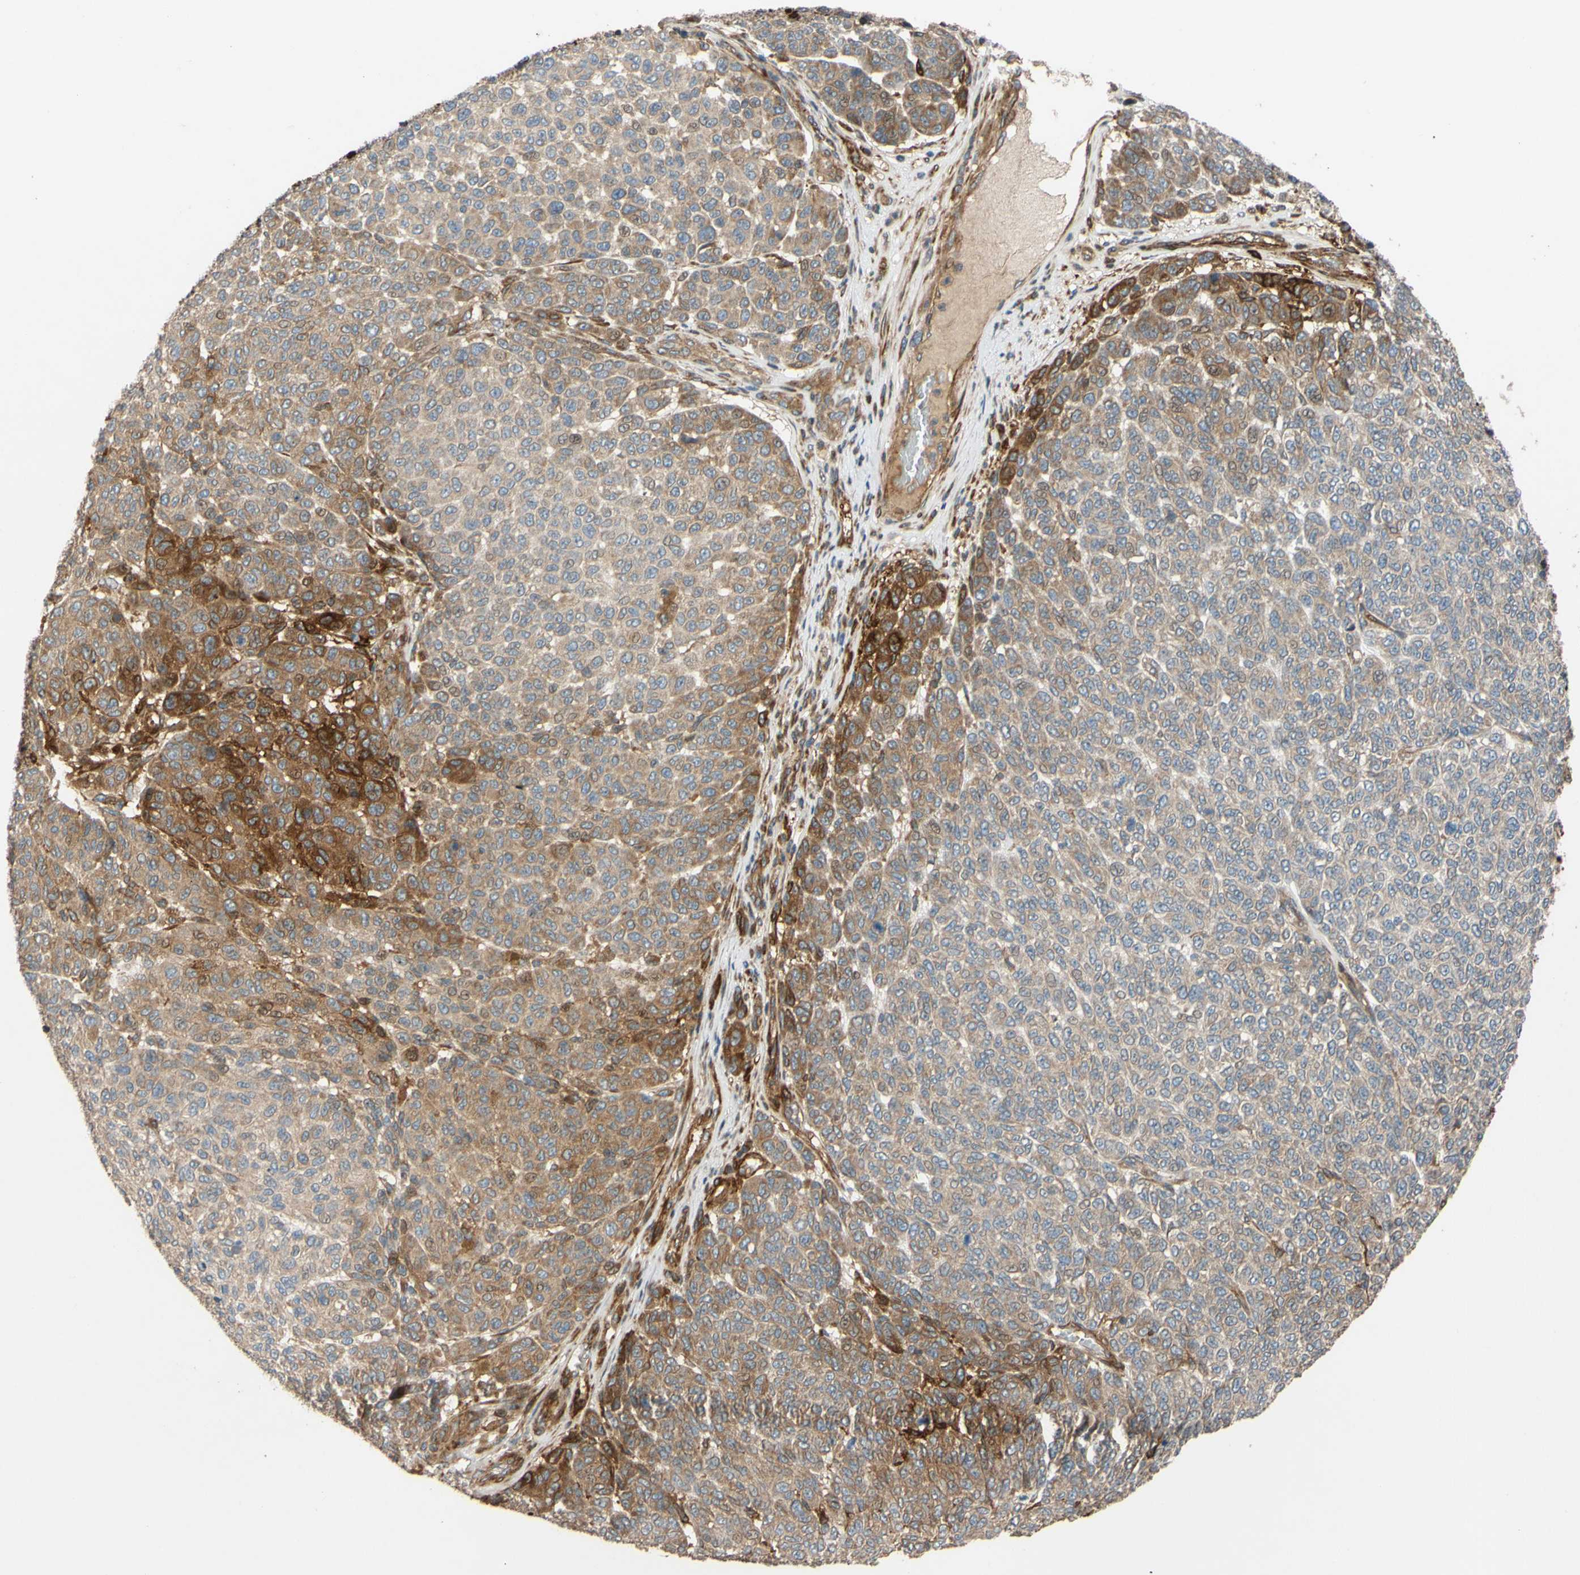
{"staining": {"intensity": "moderate", "quantity": "25%-75%", "location": "cytoplasmic/membranous"}, "tissue": "melanoma", "cell_type": "Tumor cells", "image_type": "cancer", "snomed": [{"axis": "morphology", "description": "Malignant melanoma, NOS"}, {"axis": "topography", "description": "Skin"}], "caption": "This photomicrograph exhibits malignant melanoma stained with immunohistochemistry (IHC) to label a protein in brown. The cytoplasmic/membranous of tumor cells show moderate positivity for the protein. Nuclei are counter-stained blue.", "gene": "SPTLC1", "patient": {"sex": "male", "age": 59}}